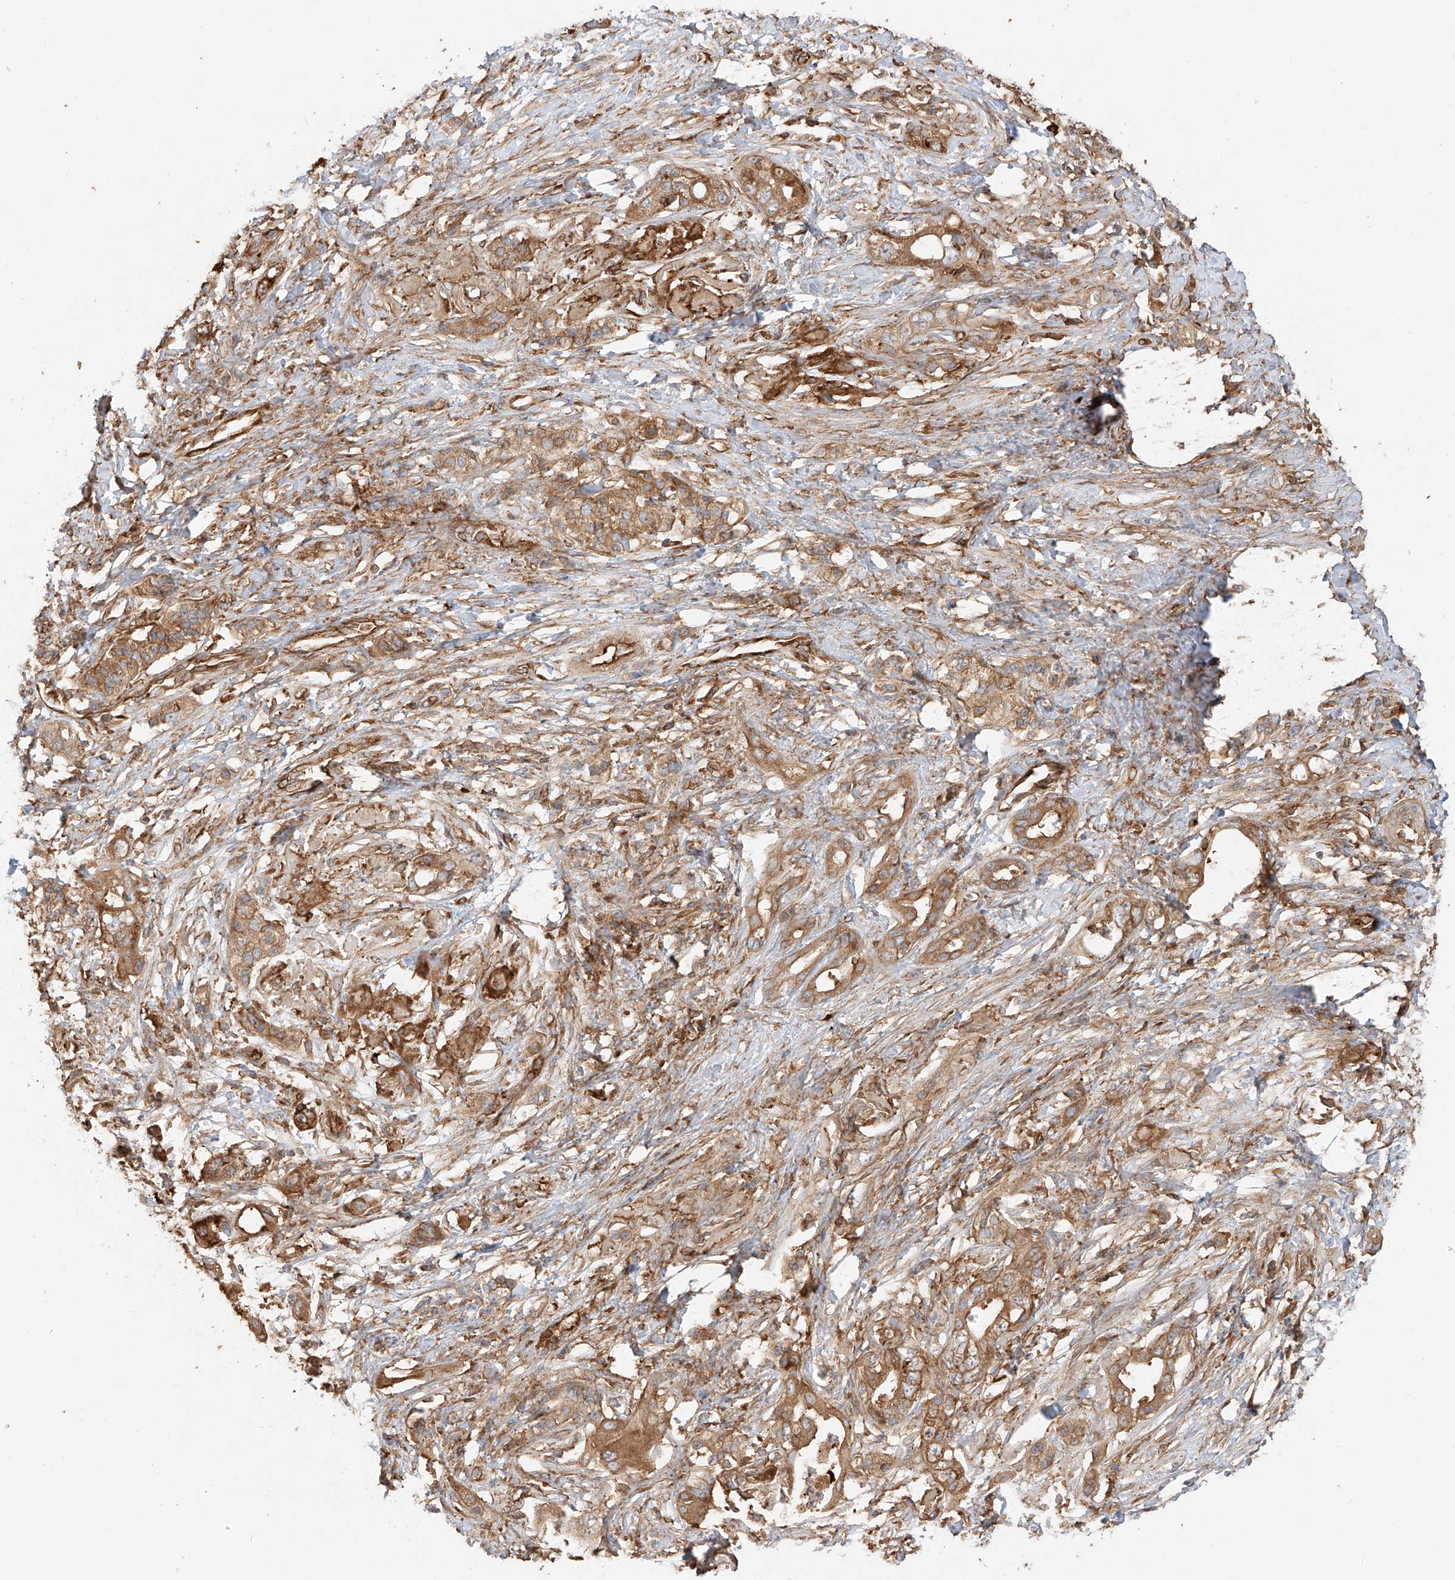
{"staining": {"intensity": "moderate", "quantity": "25%-75%", "location": "cytoplasmic/membranous"}, "tissue": "pancreatic cancer", "cell_type": "Tumor cells", "image_type": "cancer", "snomed": [{"axis": "morphology", "description": "Adenocarcinoma, NOS"}, {"axis": "topography", "description": "Pancreas"}], "caption": "Tumor cells display medium levels of moderate cytoplasmic/membranous positivity in about 25%-75% of cells in human pancreatic cancer (adenocarcinoma).", "gene": "SNX9", "patient": {"sex": "male", "age": 70}}